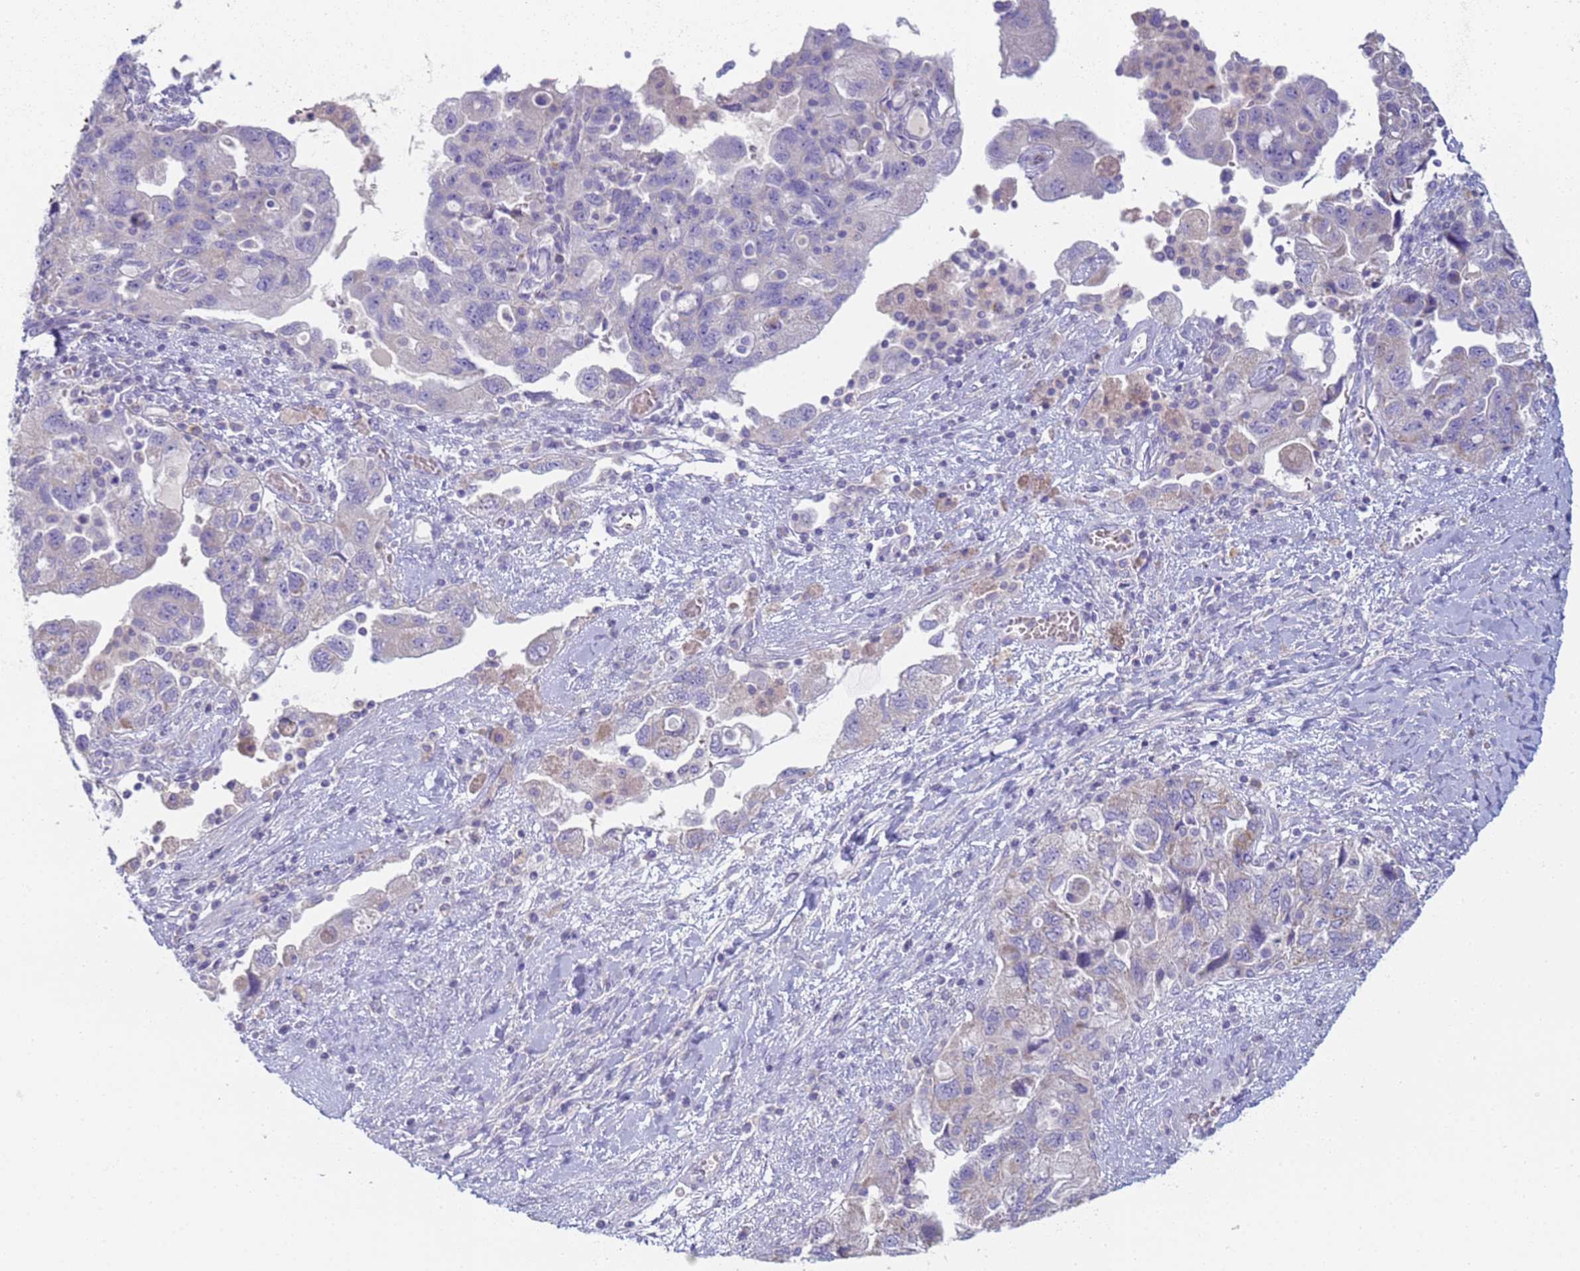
{"staining": {"intensity": "negative", "quantity": "none", "location": "none"}, "tissue": "ovarian cancer", "cell_type": "Tumor cells", "image_type": "cancer", "snomed": [{"axis": "morphology", "description": "Carcinoma, NOS"}, {"axis": "morphology", "description": "Cystadenocarcinoma, serous, NOS"}, {"axis": "topography", "description": "Ovary"}], "caption": "An image of ovarian cancer (serous cystadenocarcinoma) stained for a protein reveals no brown staining in tumor cells.", "gene": "CR1", "patient": {"sex": "female", "age": 69}}